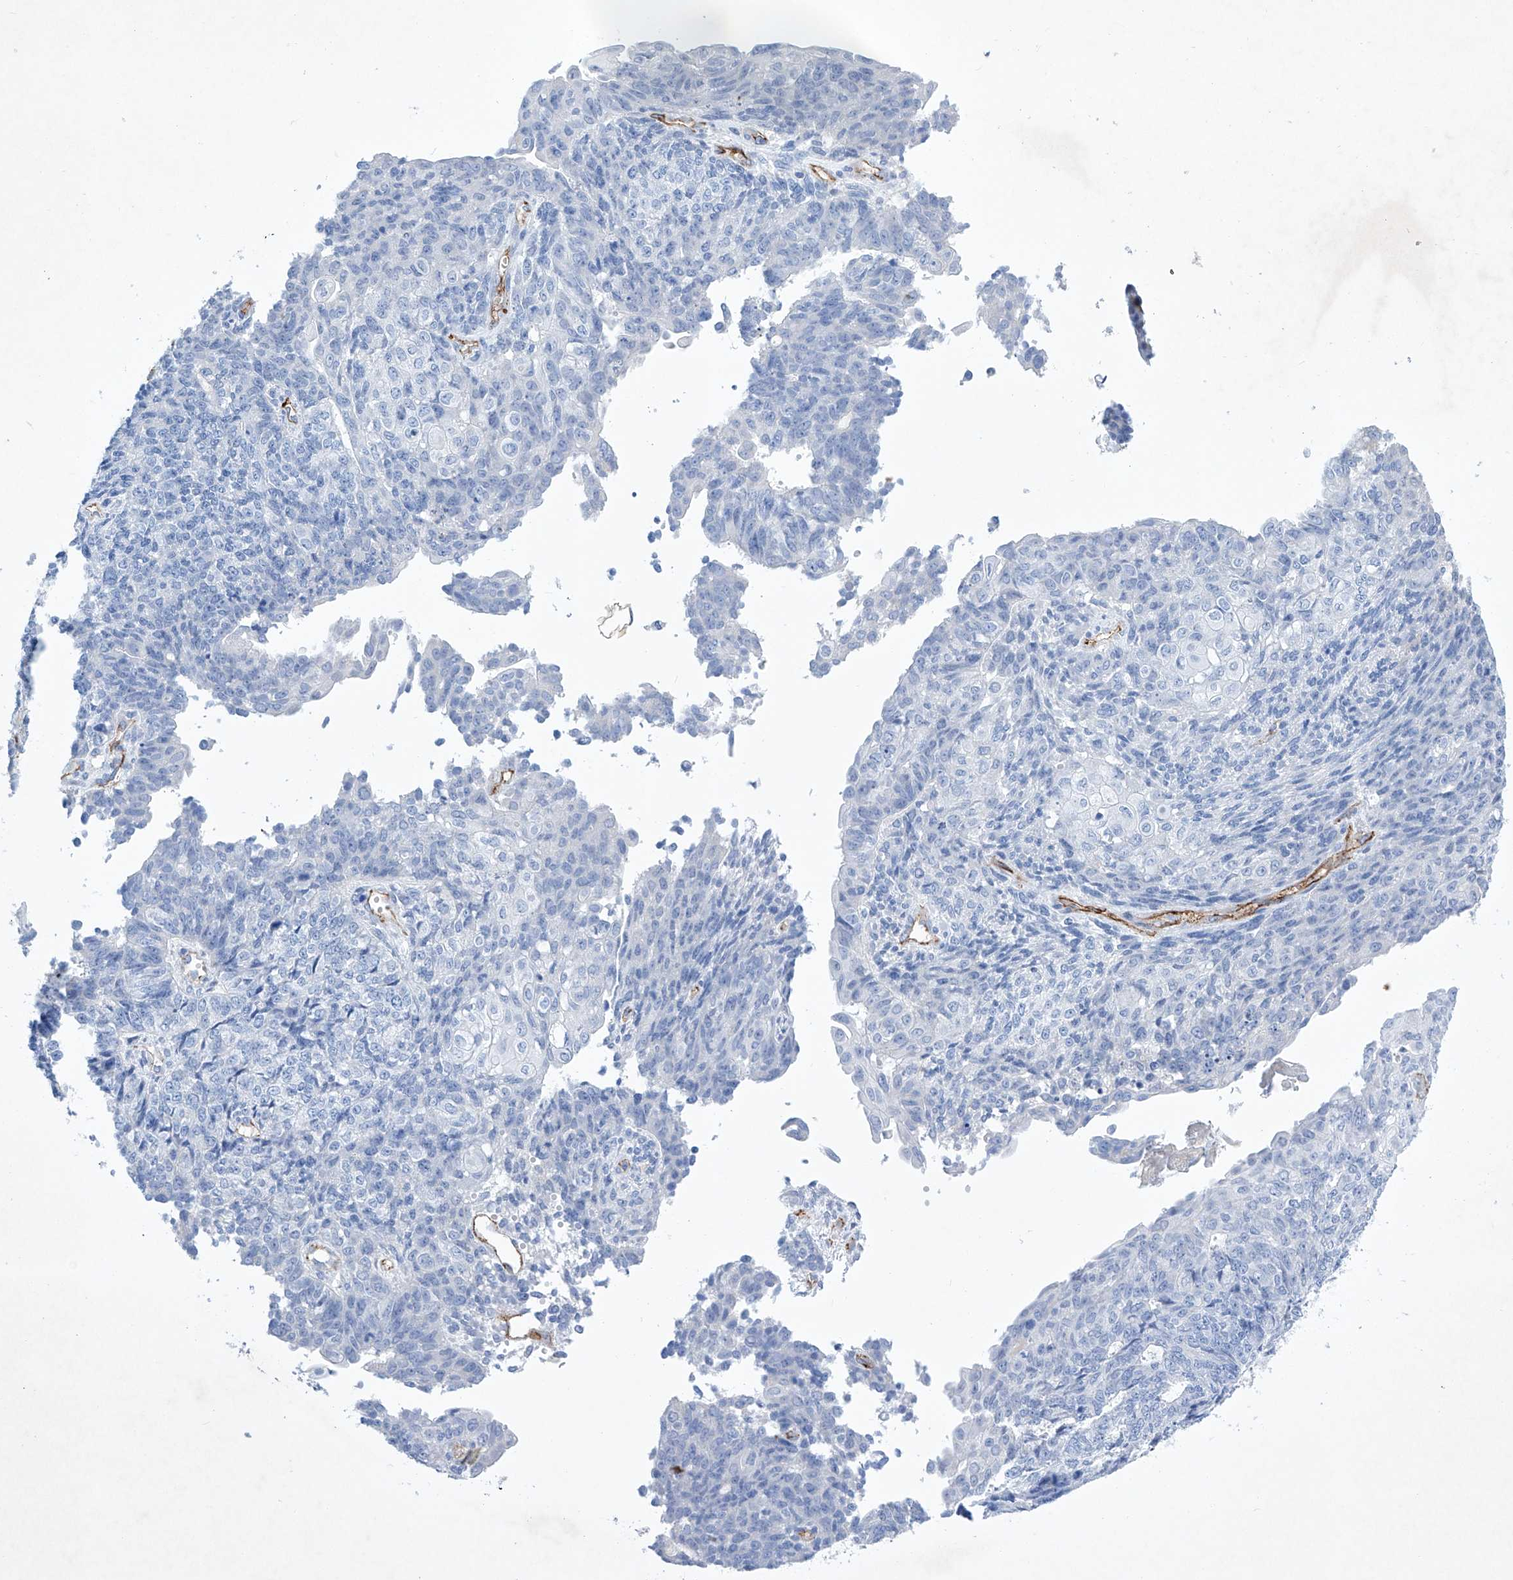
{"staining": {"intensity": "negative", "quantity": "none", "location": "none"}, "tissue": "endometrial cancer", "cell_type": "Tumor cells", "image_type": "cancer", "snomed": [{"axis": "morphology", "description": "Adenocarcinoma, NOS"}, {"axis": "topography", "description": "Endometrium"}], "caption": "High power microscopy photomicrograph of an IHC histopathology image of endometrial adenocarcinoma, revealing no significant expression in tumor cells. (DAB (3,3'-diaminobenzidine) immunohistochemistry (IHC) with hematoxylin counter stain).", "gene": "ETV7", "patient": {"sex": "female", "age": 32}}